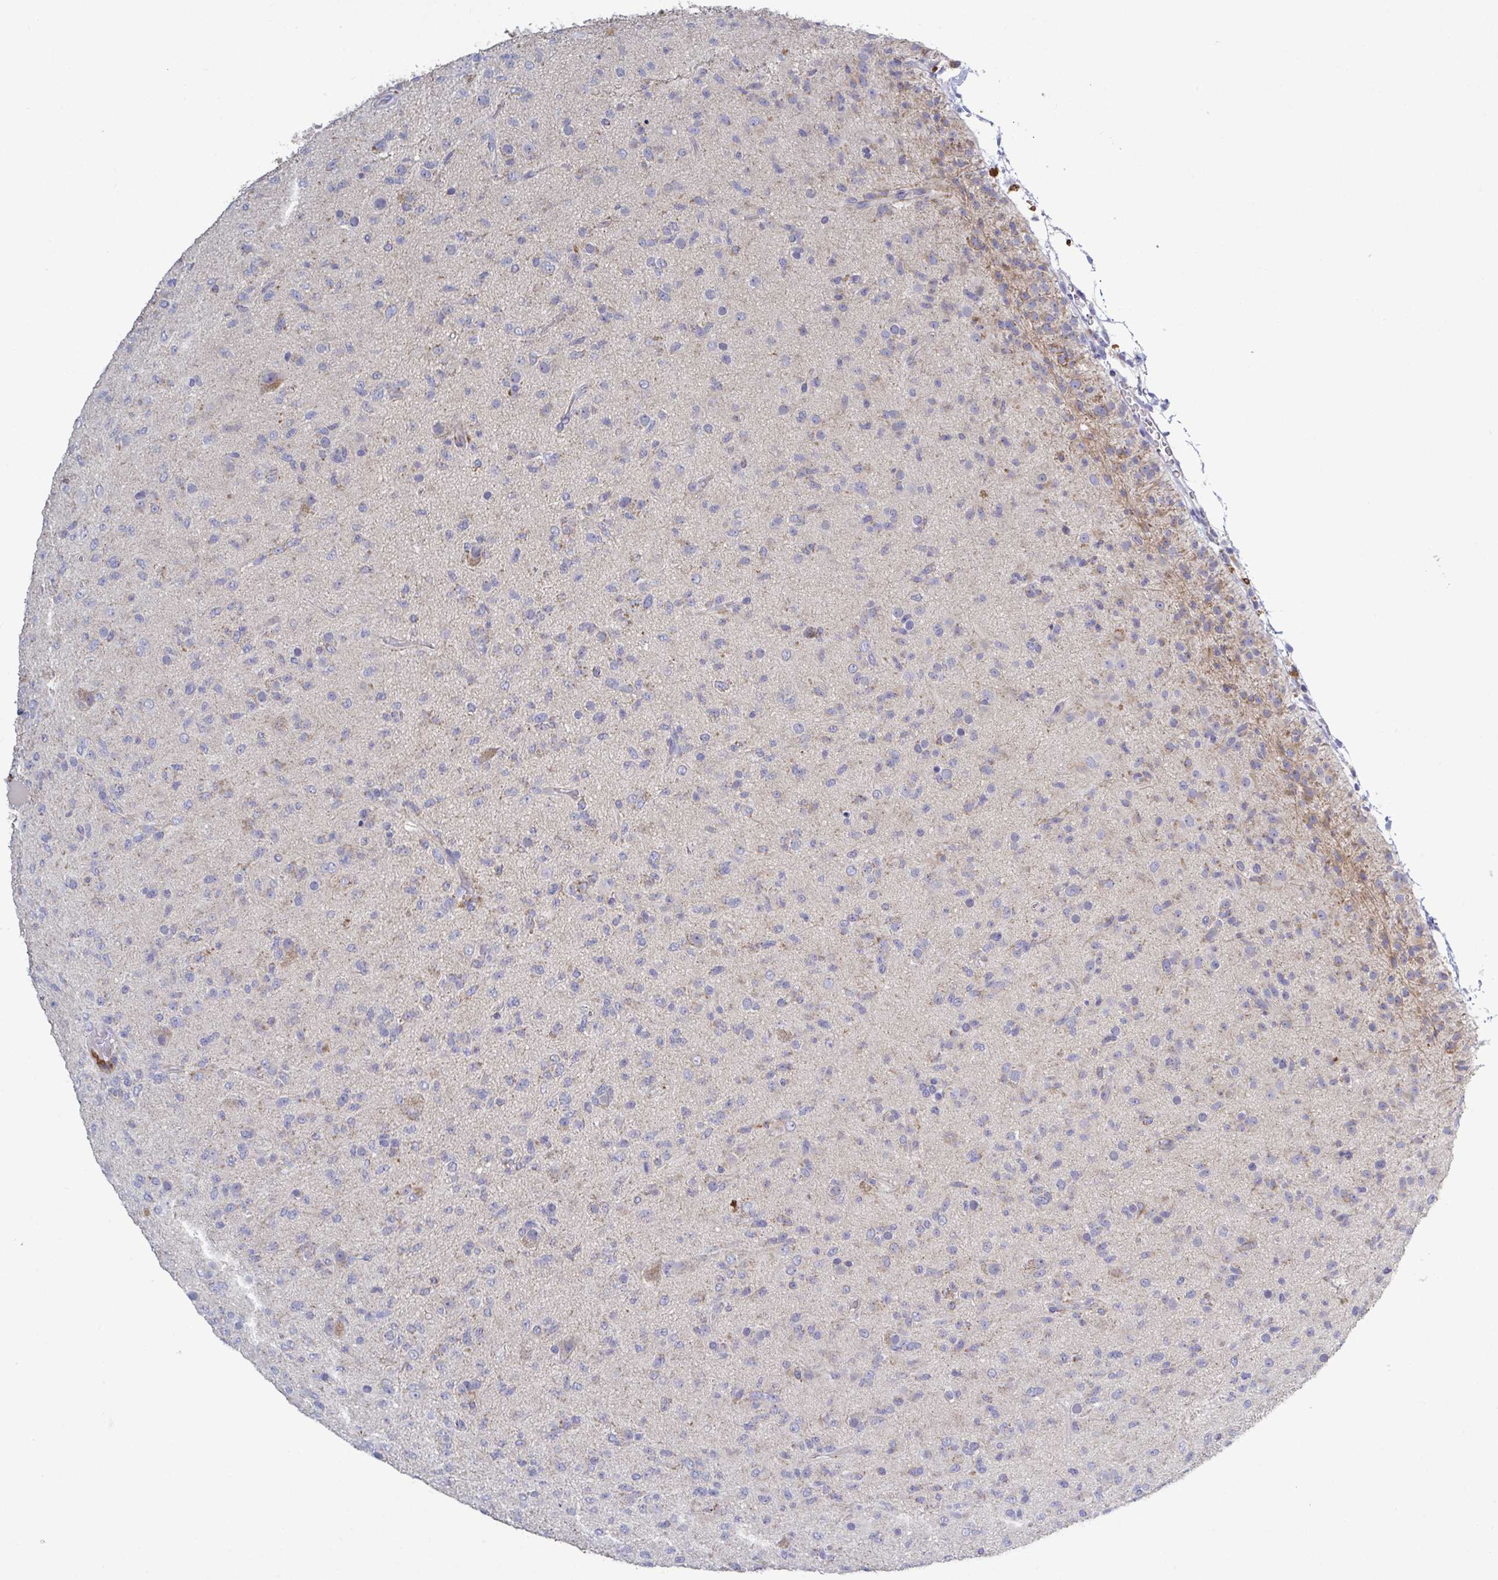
{"staining": {"intensity": "weak", "quantity": "<25%", "location": "cytoplasmic/membranous"}, "tissue": "glioma", "cell_type": "Tumor cells", "image_type": "cancer", "snomed": [{"axis": "morphology", "description": "Glioma, malignant, Low grade"}, {"axis": "topography", "description": "Brain"}], "caption": "A high-resolution image shows immunohistochemistry staining of malignant glioma (low-grade), which exhibits no significant expression in tumor cells. (IHC, brightfield microscopy, high magnification).", "gene": "GALNT13", "patient": {"sex": "male", "age": 65}}